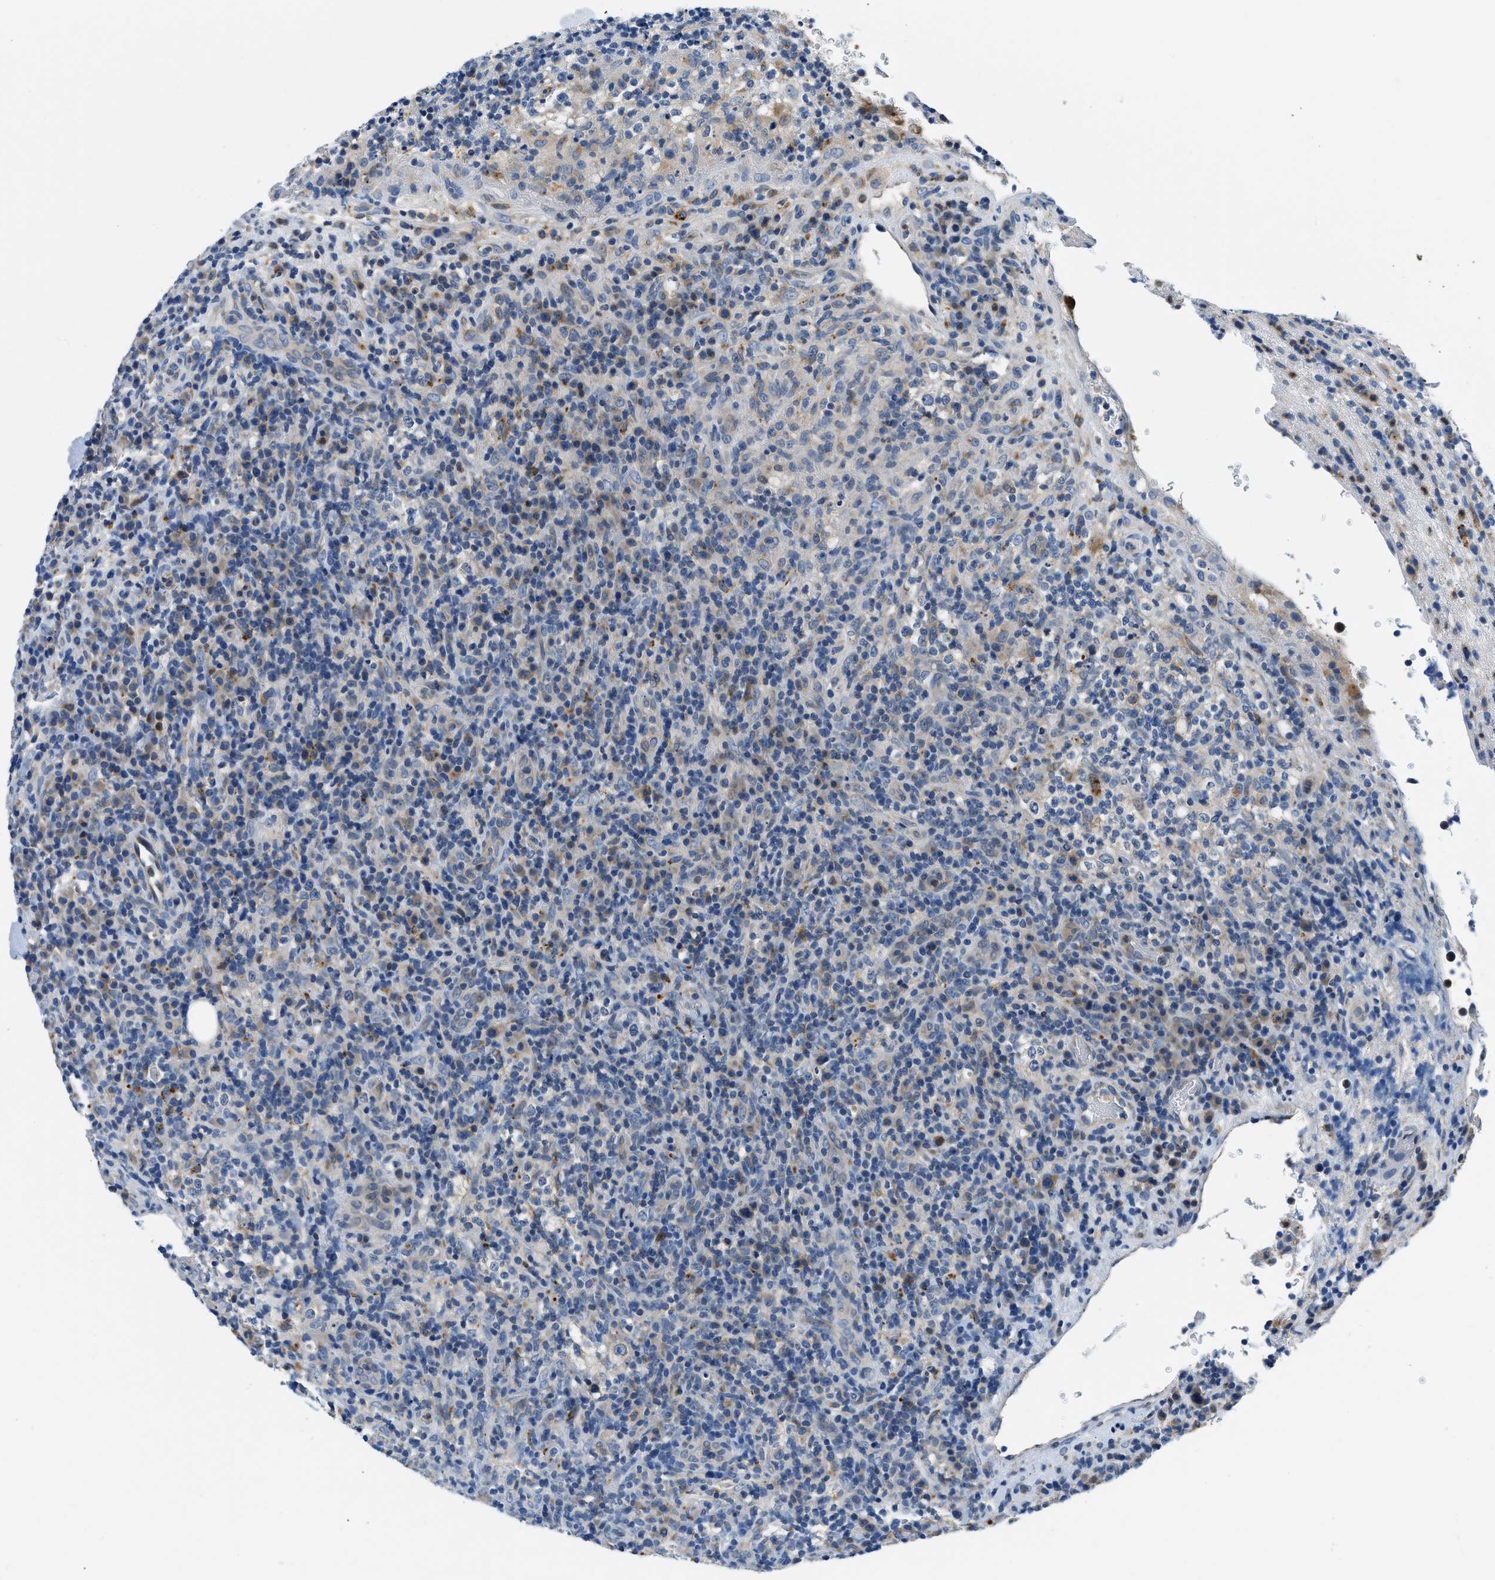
{"staining": {"intensity": "weak", "quantity": "<25%", "location": "cytoplasmic/membranous"}, "tissue": "lymphoma", "cell_type": "Tumor cells", "image_type": "cancer", "snomed": [{"axis": "morphology", "description": "Malignant lymphoma, non-Hodgkin's type, High grade"}, {"axis": "topography", "description": "Lymph node"}], "caption": "Immunohistochemical staining of lymphoma shows no significant positivity in tumor cells. (DAB (3,3'-diaminobenzidine) immunohistochemistry (IHC) visualized using brightfield microscopy, high magnification).", "gene": "ADGRE3", "patient": {"sex": "female", "age": 76}}